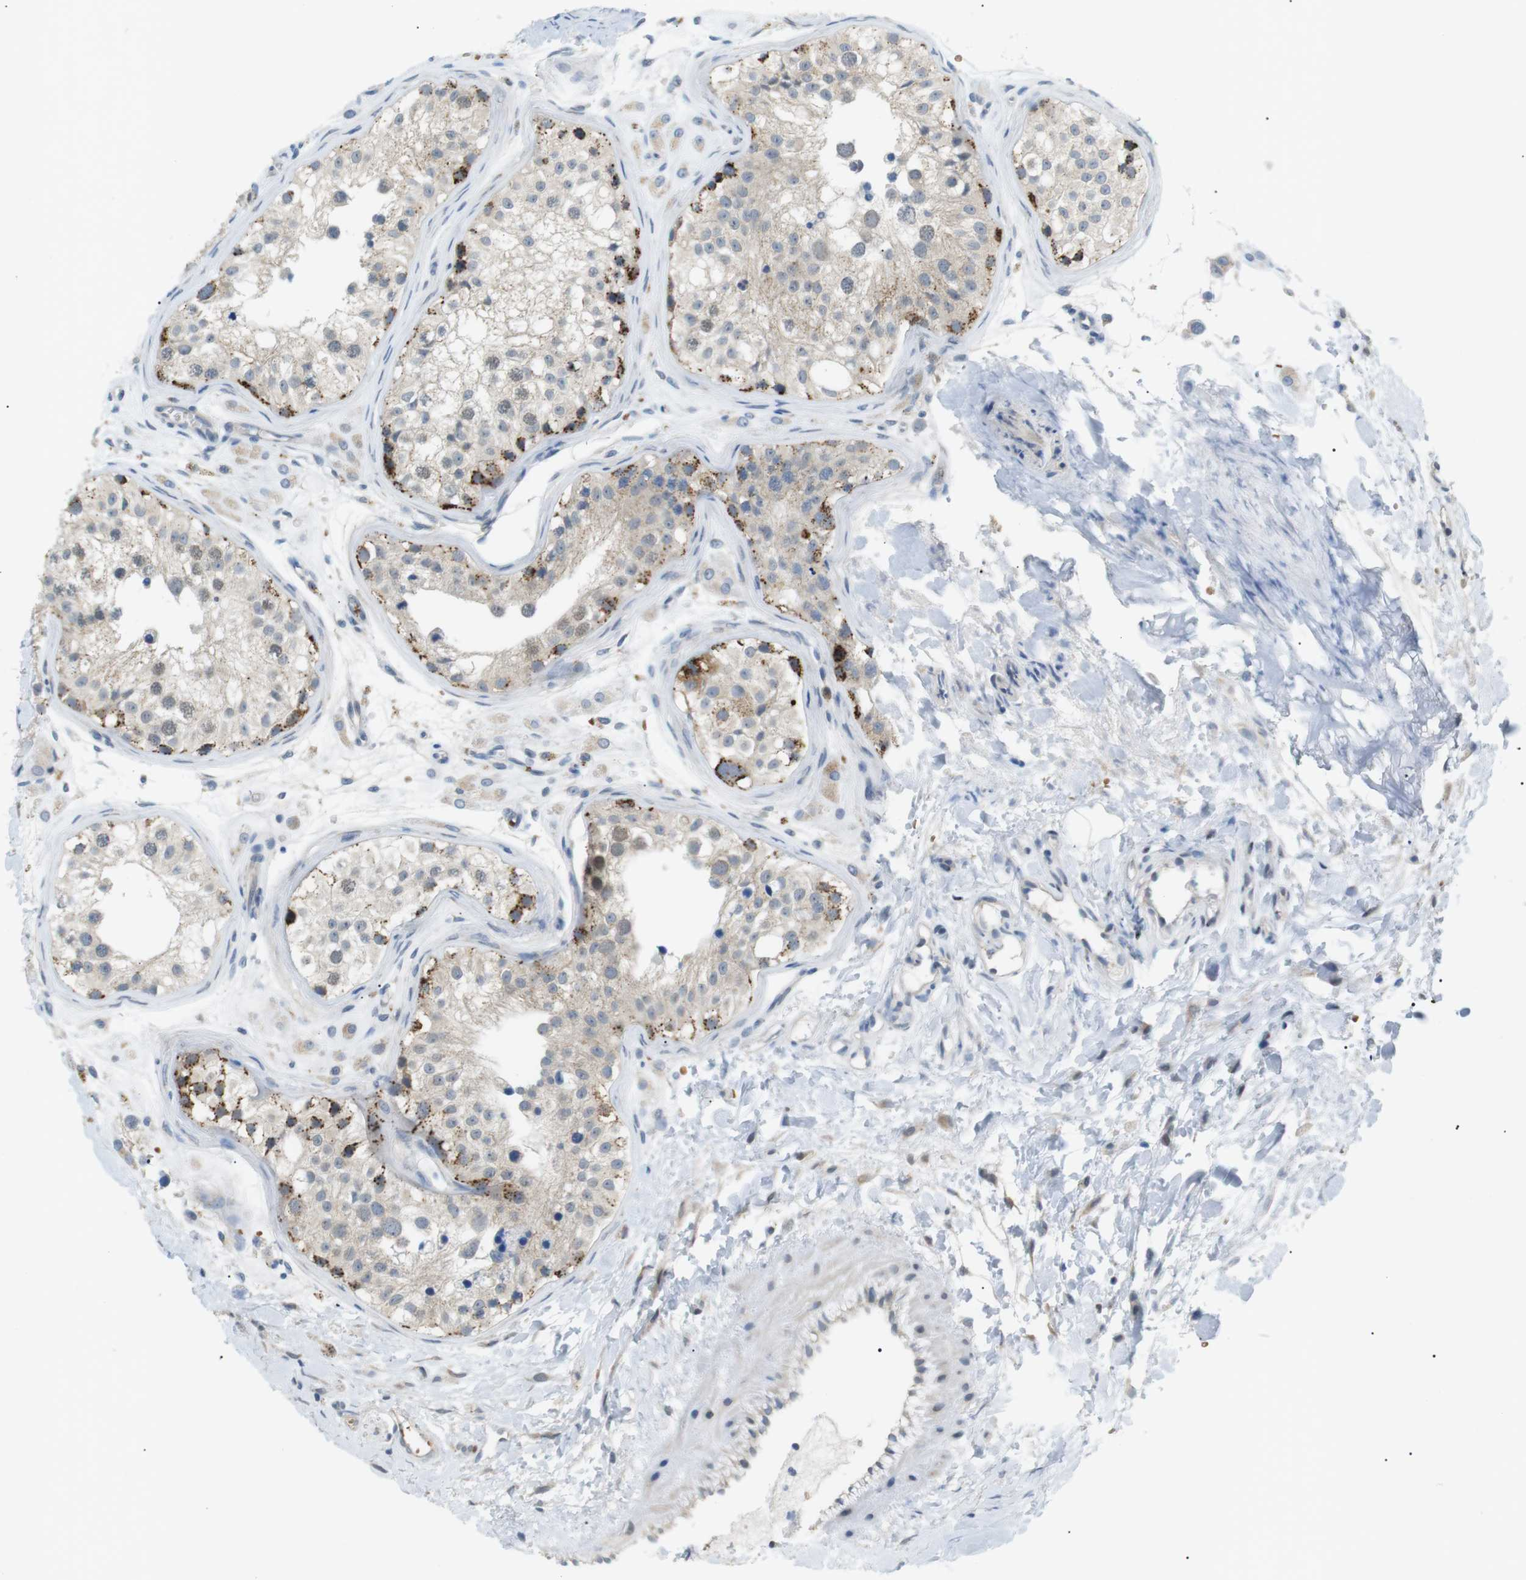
{"staining": {"intensity": "moderate", "quantity": "25%-75%", "location": "cytoplasmic/membranous"}, "tissue": "testis", "cell_type": "Cells in seminiferous ducts", "image_type": "normal", "snomed": [{"axis": "morphology", "description": "Normal tissue, NOS"}, {"axis": "morphology", "description": "Adenocarcinoma, metastatic, NOS"}, {"axis": "topography", "description": "Testis"}], "caption": "The immunohistochemical stain highlights moderate cytoplasmic/membranous expression in cells in seminiferous ducts of unremarkable testis. (brown staining indicates protein expression, while blue staining denotes nuclei).", "gene": "B4GALNT2", "patient": {"sex": "male", "age": 26}}